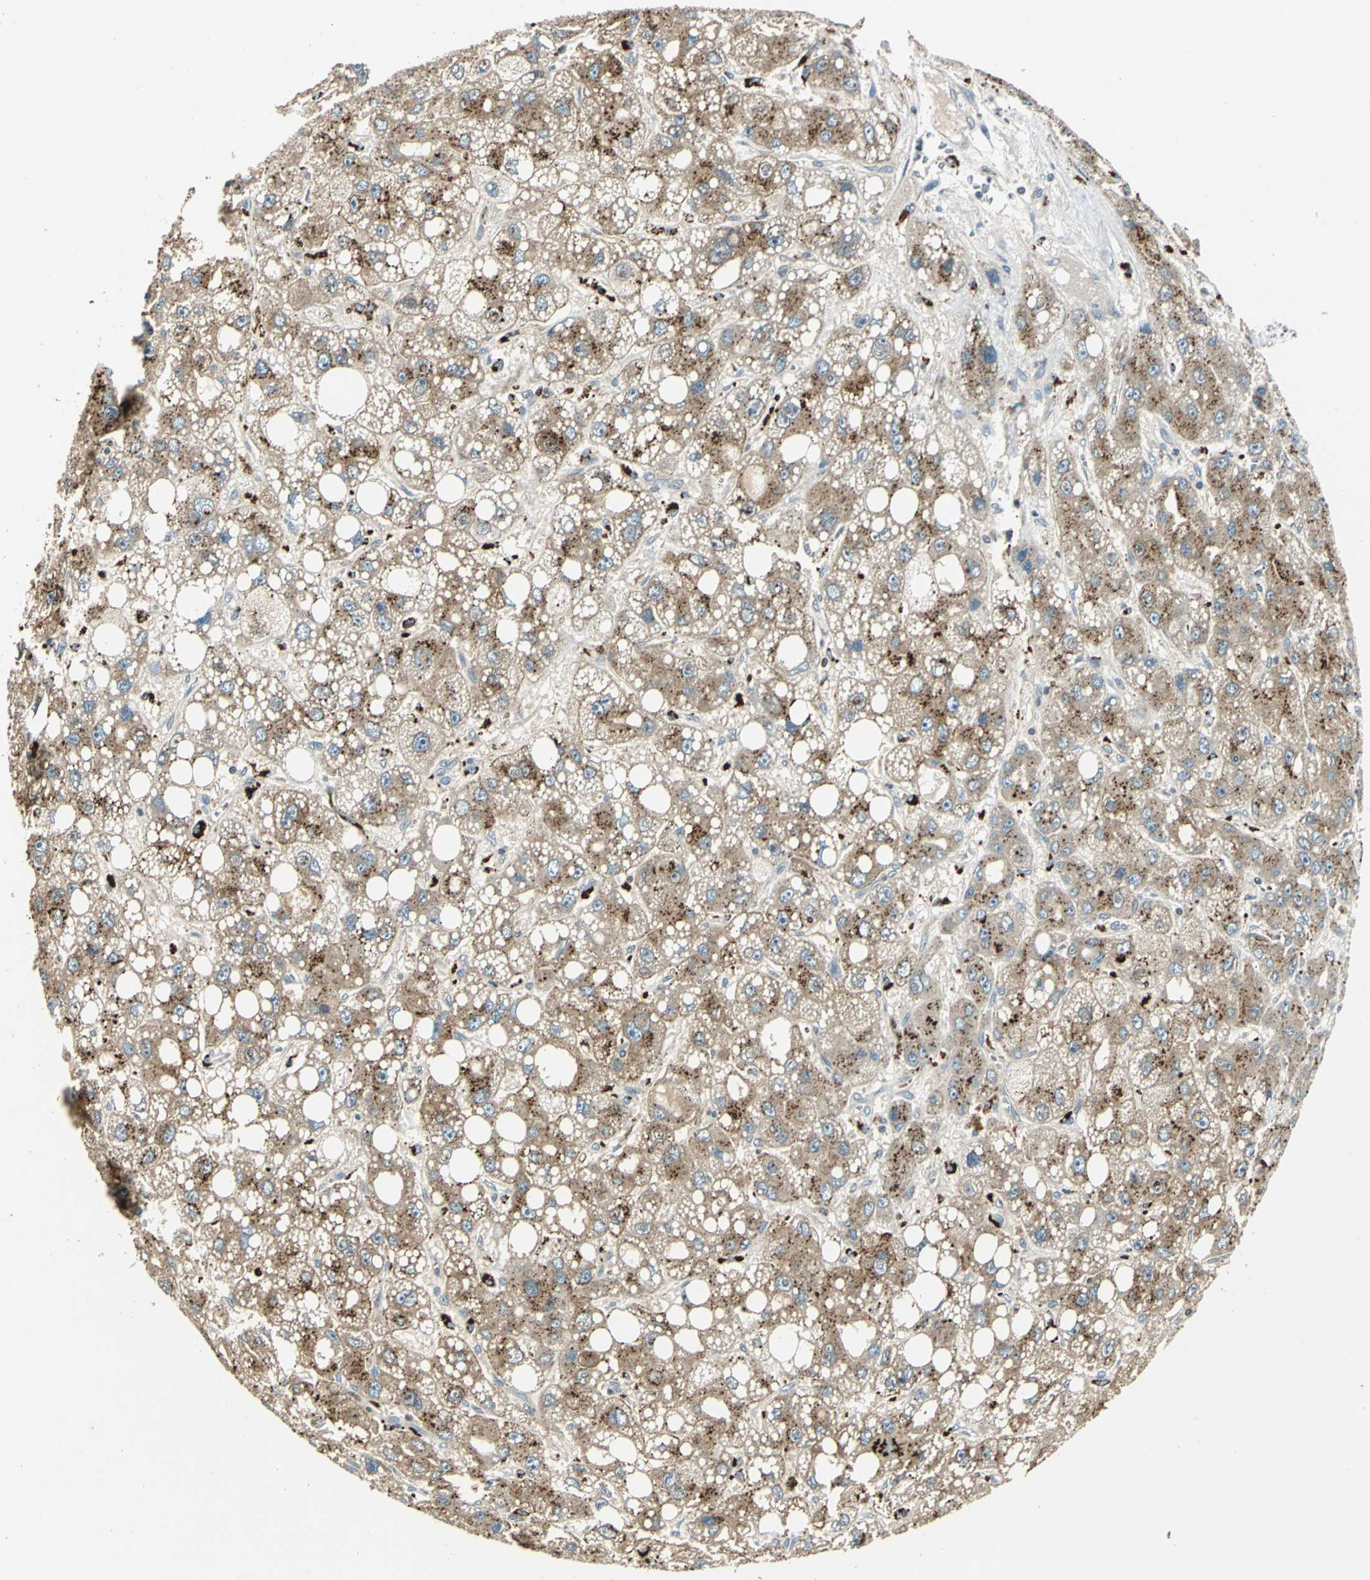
{"staining": {"intensity": "moderate", "quantity": ">75%", "location": "cytoplasmic/membranous"}, "tissue": "liver cancer", "cell_type": "Tumor cells", "image_type": "cancer", "snomed": [{"axis": "morphology", "description": "Carcinoma, Hepatocellular, NOS"}, {"axis": "topography", "description": "Liver"}], "caption": "Liver hepatocellular carcinoma tissue displays moderate cytoplasmic/membranous positivity in about >75% of tumor cells", "gene": "NIT1", "patient": {"sex": "male", "age": 55}}